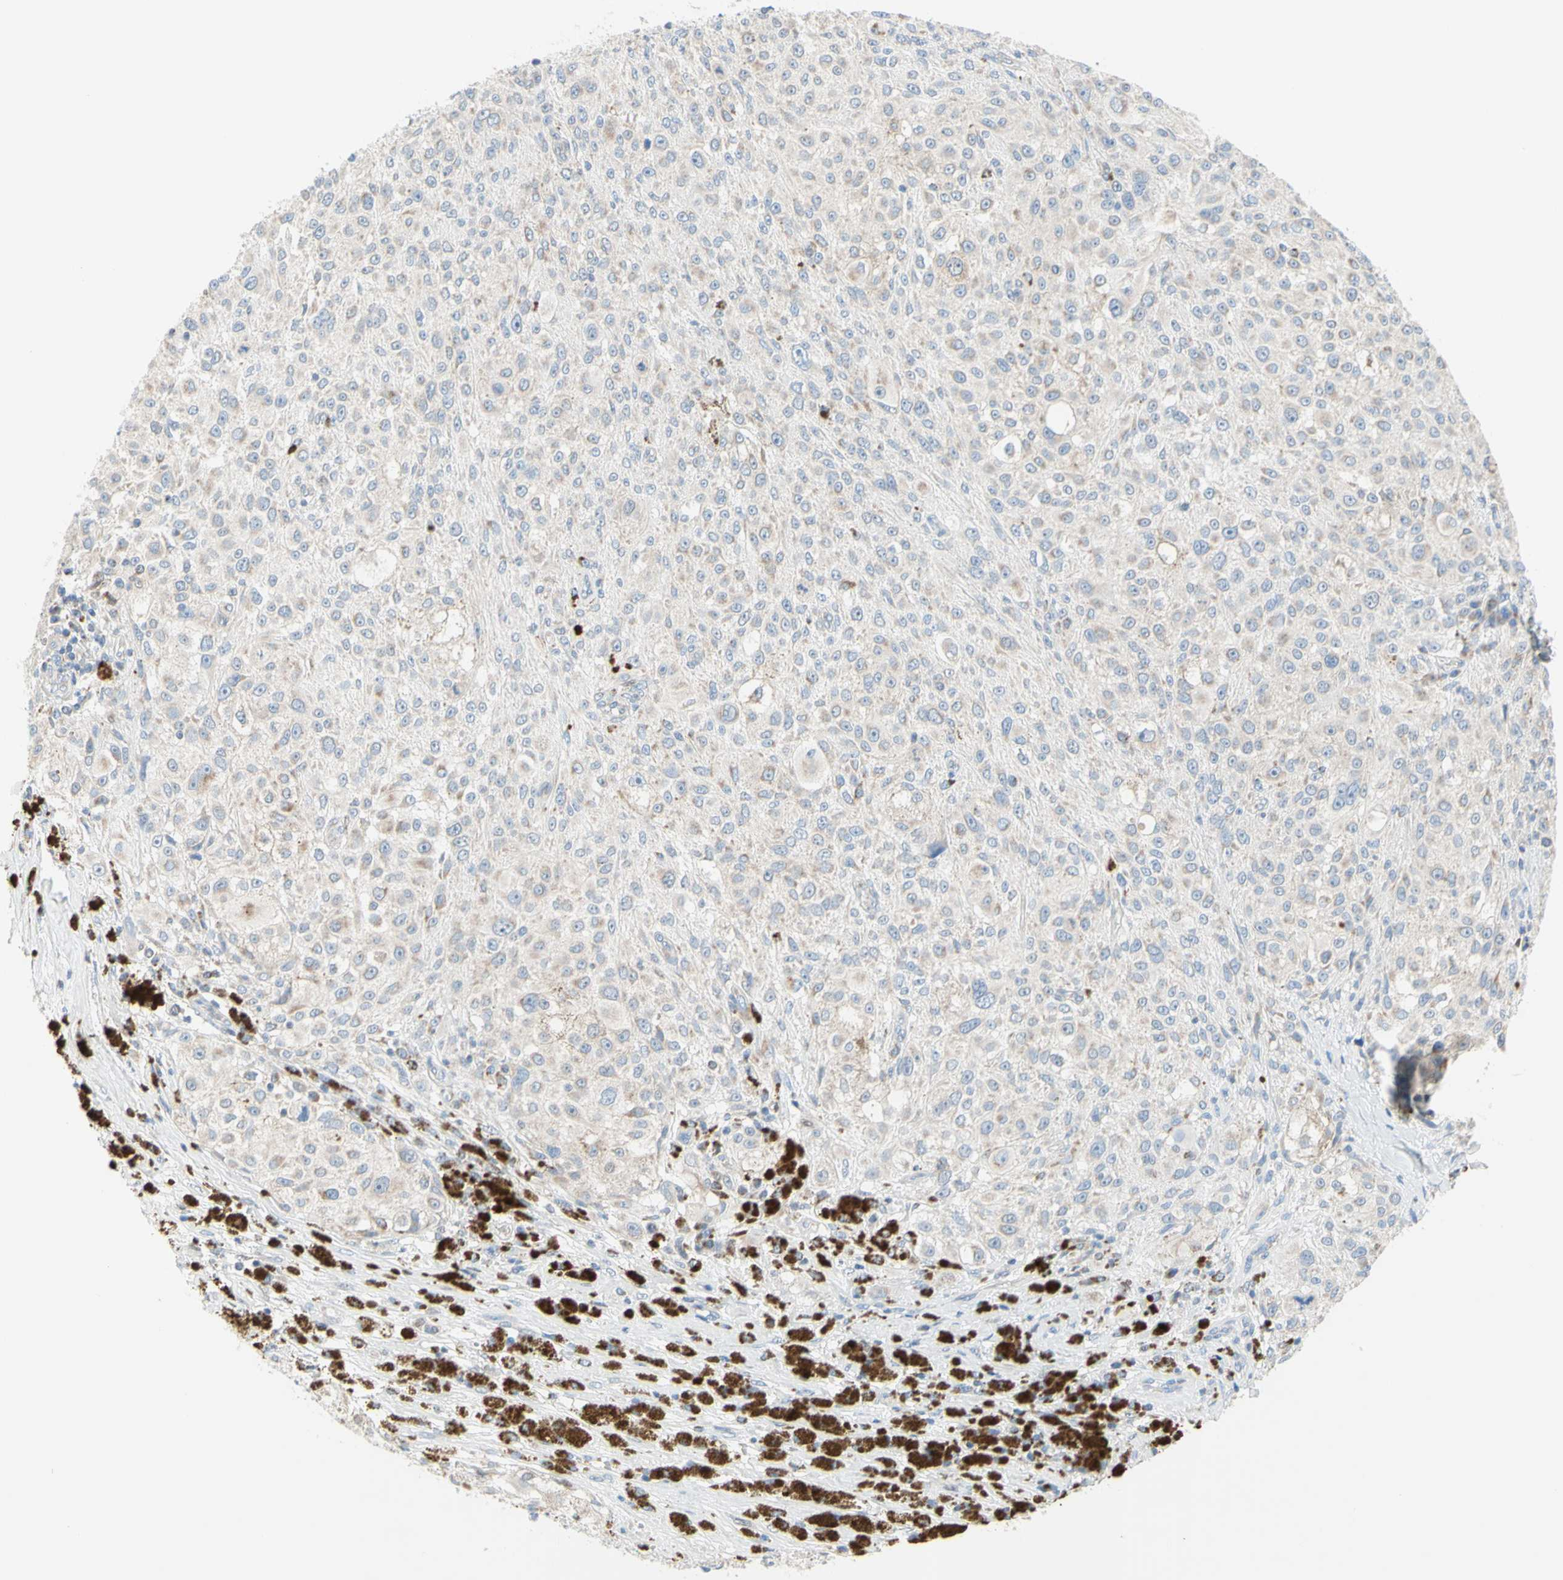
{"staining": {"intensity": "weak", "quantity": "25%-75%", "location": "cytoplasmic/membranous"}, "tissue": "melanoma", "cell_type": "Tumor cells", "image_type": "cancer", "snomed": [{"axis": "morphology", "description": "Necrosis, NOS"}, {"axis": "morphology", "description": "Malignant melanoma, NOS"}, {"axis": "topography", "description": "Skin"}], "caption": "High-power microscopy captured an immunohistochemistry (IHC) photomicrograph of melanoma, revealing weak cytoplasmic/membranous positivity in about 25%-75% of tumor cells.", "gene": "MFF", "patient": {"sex": "female", "age": 87}}